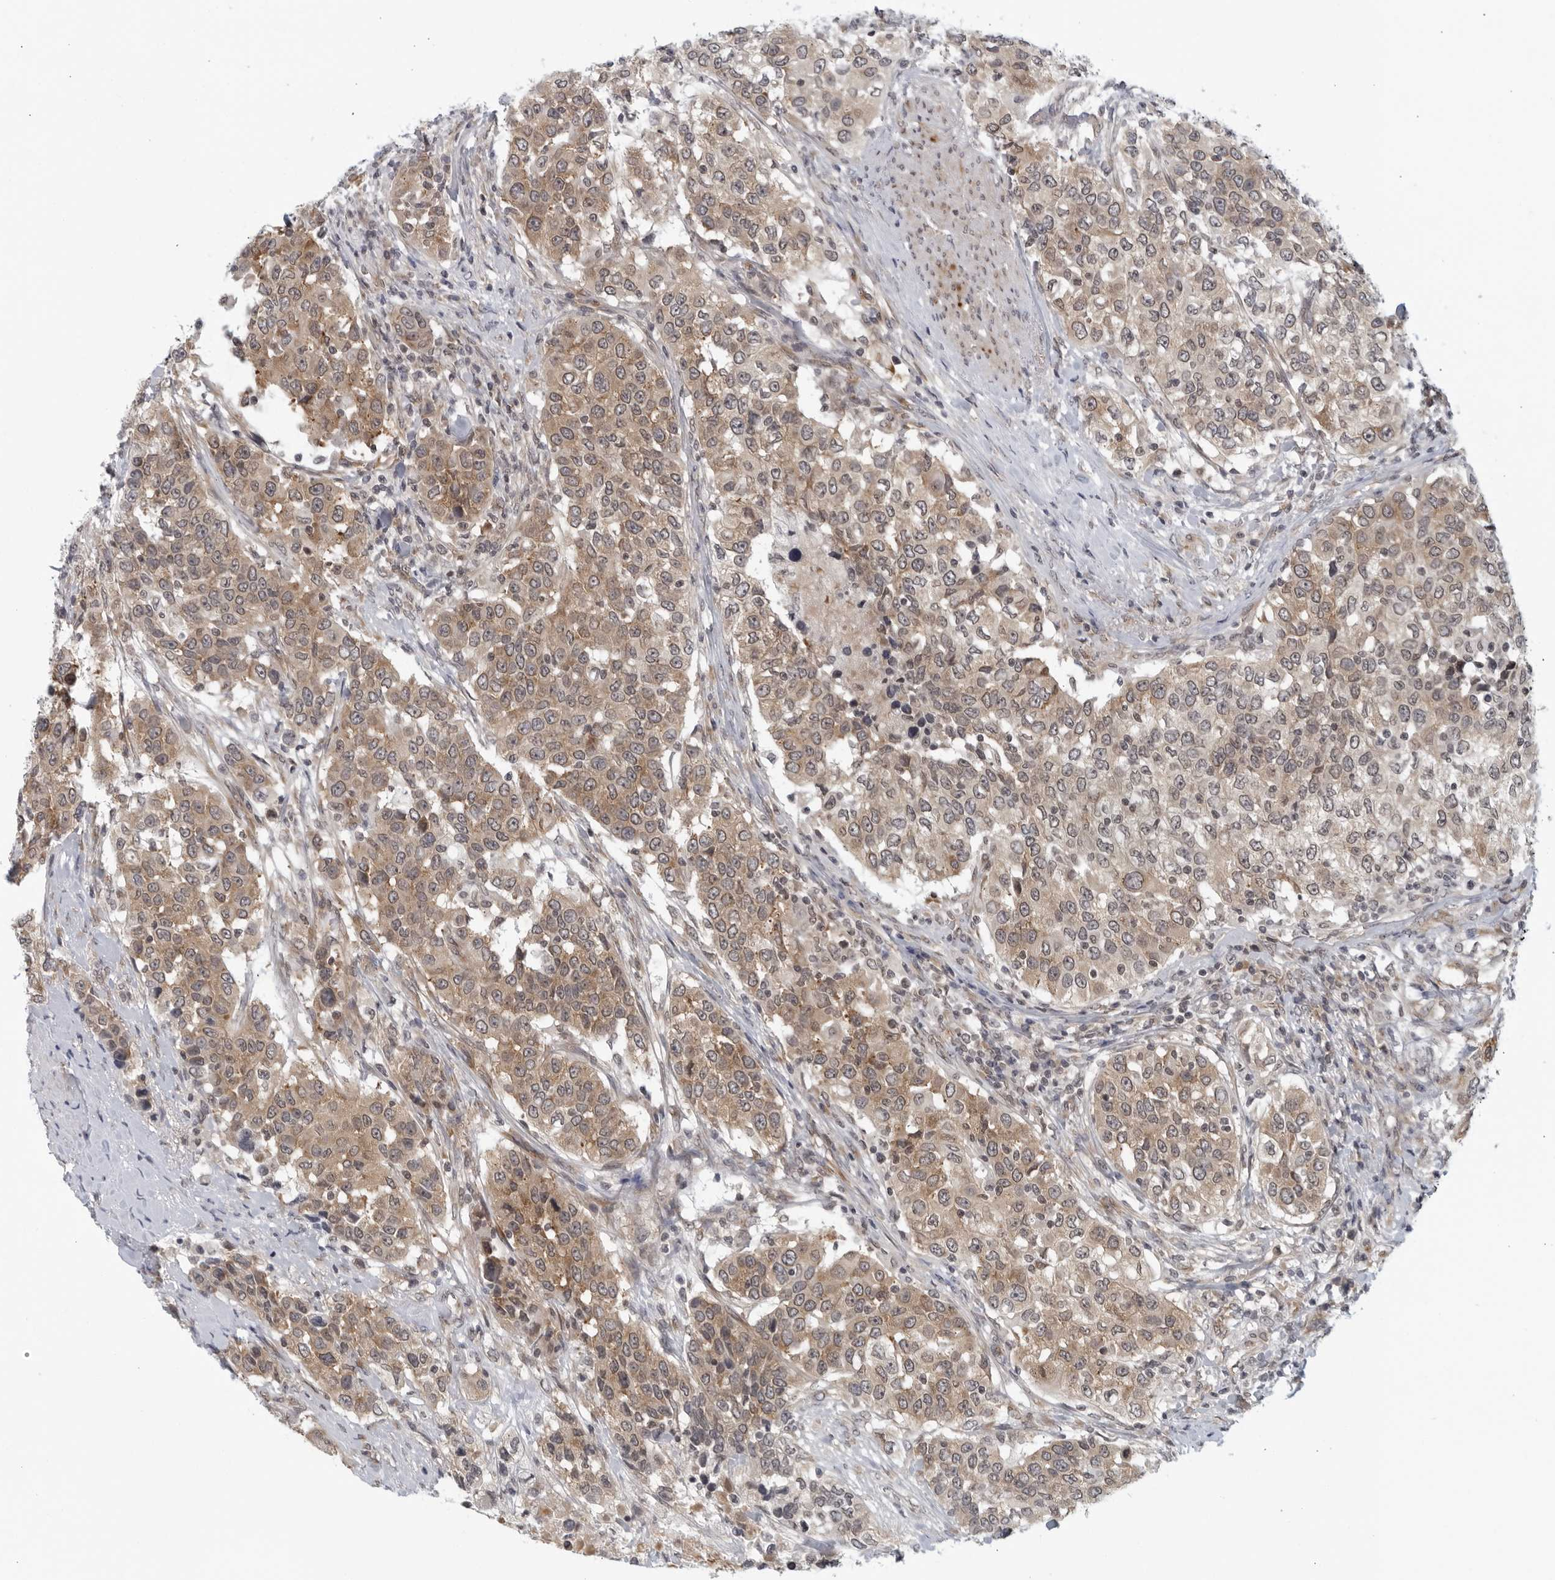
{"staining": {"intensity": "moderate", "quantity": ">75%", "location": "cytoplasmic/membranous"}, "tissue": "urothelial cancer", "cell_type": "Tumor cells", "image_type": "cancer", "snomed": [{"axis": "morphology", "description": "Urothelial carcinoma, High grade"}, {"axis": "topography", "description": "Urinary bladder"}], "caption": "The photomicrograph exhibits immunohistochemical staining of high-grade urothelial carcinoma. There is moderate cytoplasmic/membranous positivity is seen in approximately >75% of tumor cells. (Stains: DAB (3,3'-diaminobenzidine) in brown, nuclei in blue, Microscopy: brightfield microscopy at high magnification).", "gene": "RC3H1", "patient": {"sex": "female", "age": 80}}